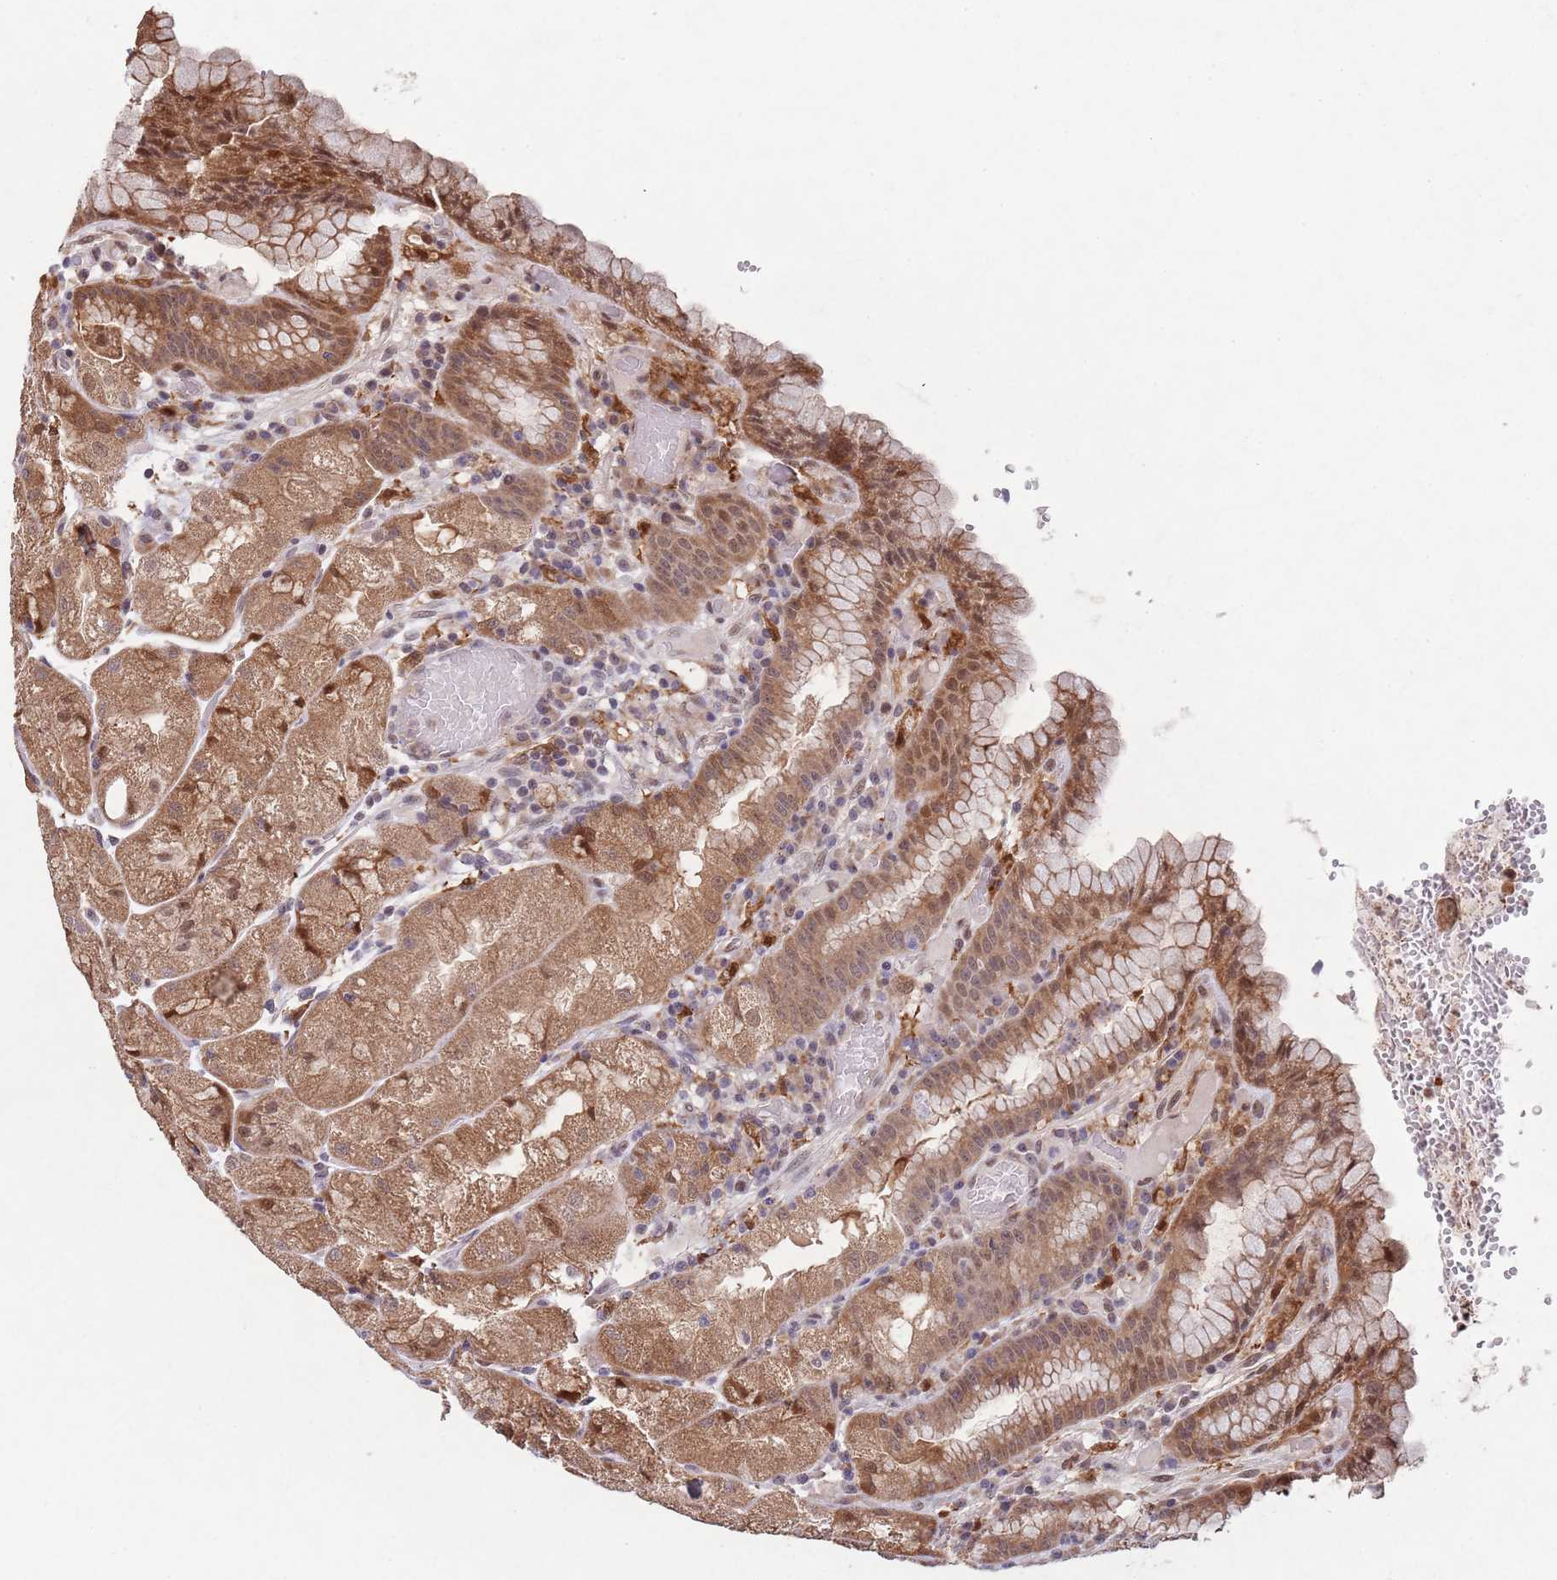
{"staining": {"intensity": "strong", "quantity": ">75%", "location": "cytoplasmic/membranous,nuclear"}, "tissue": "stomach", "cell_type": "Glandular cells", "image_type": "normal", "snomed": [{"axis": "morphology", "description": "Normal tissue, NOS"}, {"axis": "topography", "description": "Stomach, upper"}], "caption": "A histopathology image of human stomach stained for a protein demonstrates strong cytoplasmic/membranous,nuclear brown staining in glandular cells. (Stains: DAB in brown, nuclei in blue, Microscopy: brightfield microscopy at high magnification).", "gene": "ZNF639", "patient": {"sex": "male", "age": 52}}